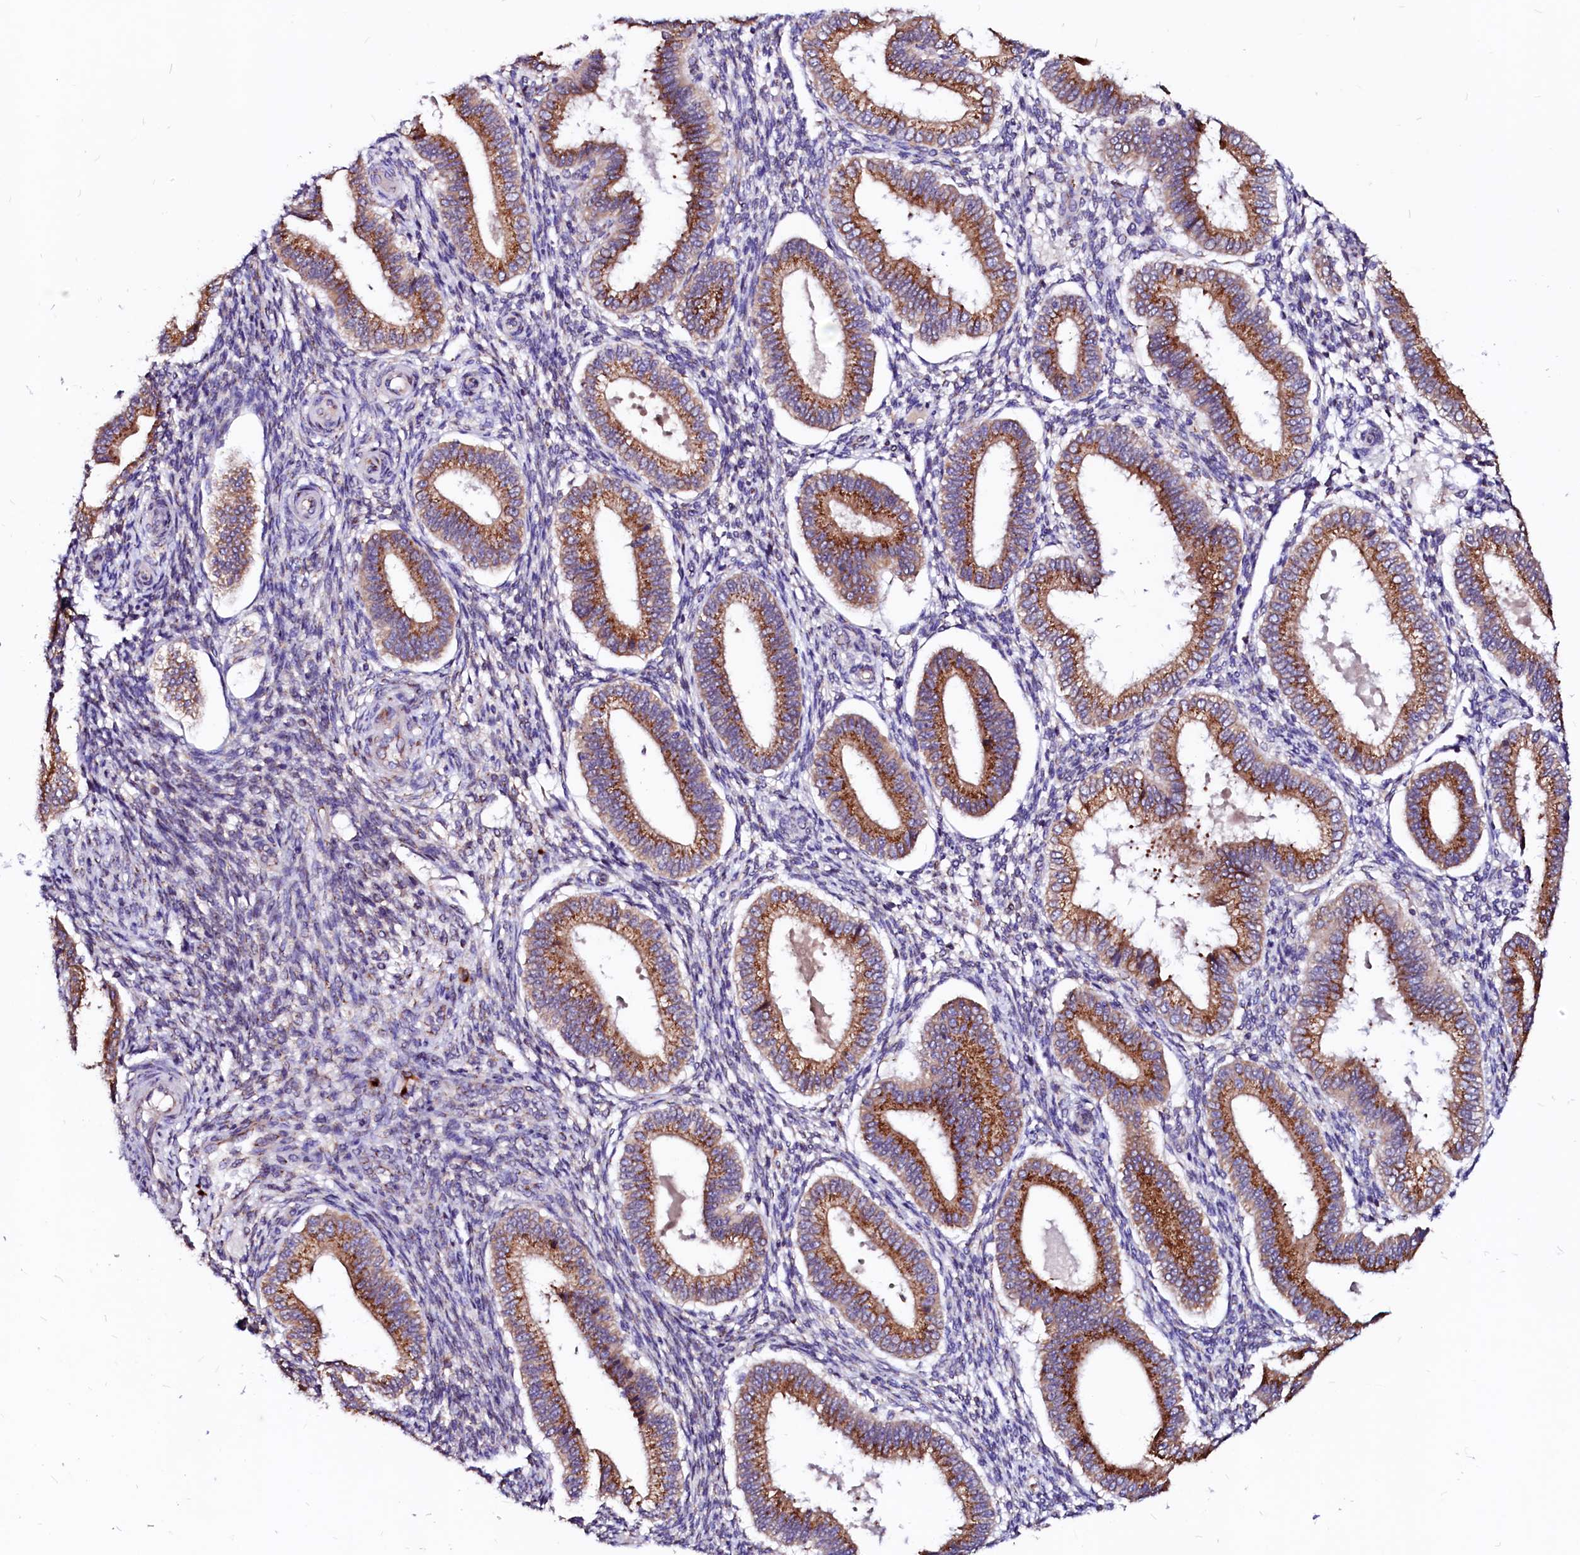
{"staining": {"intensity": "weak", "quantity": "25%-75%", "location": "cytoplasmic/membranous"}, "tissue": "endometrium", "cell_type": "Cells in endometrial stroma", "image_type": "normal", "snomed": [{"axis": "morphology", "description": "Normal tissue, NOS"}, {"axis": "topography", "description": "Endometrium"}], "caption": "Unremarkable endometrium exhibits weak cytoplasmic/membranous positivity in about 25%-75% of cells in endometrial stroma The staining is performed using DAB (3,3'-diaminobenzidine) brown chromogen to label protein expression. The nuclei are counter-stained blue using hematoxylin..", "gene": "LMAN1", "patient": {"sex": "female", "age": 39}}